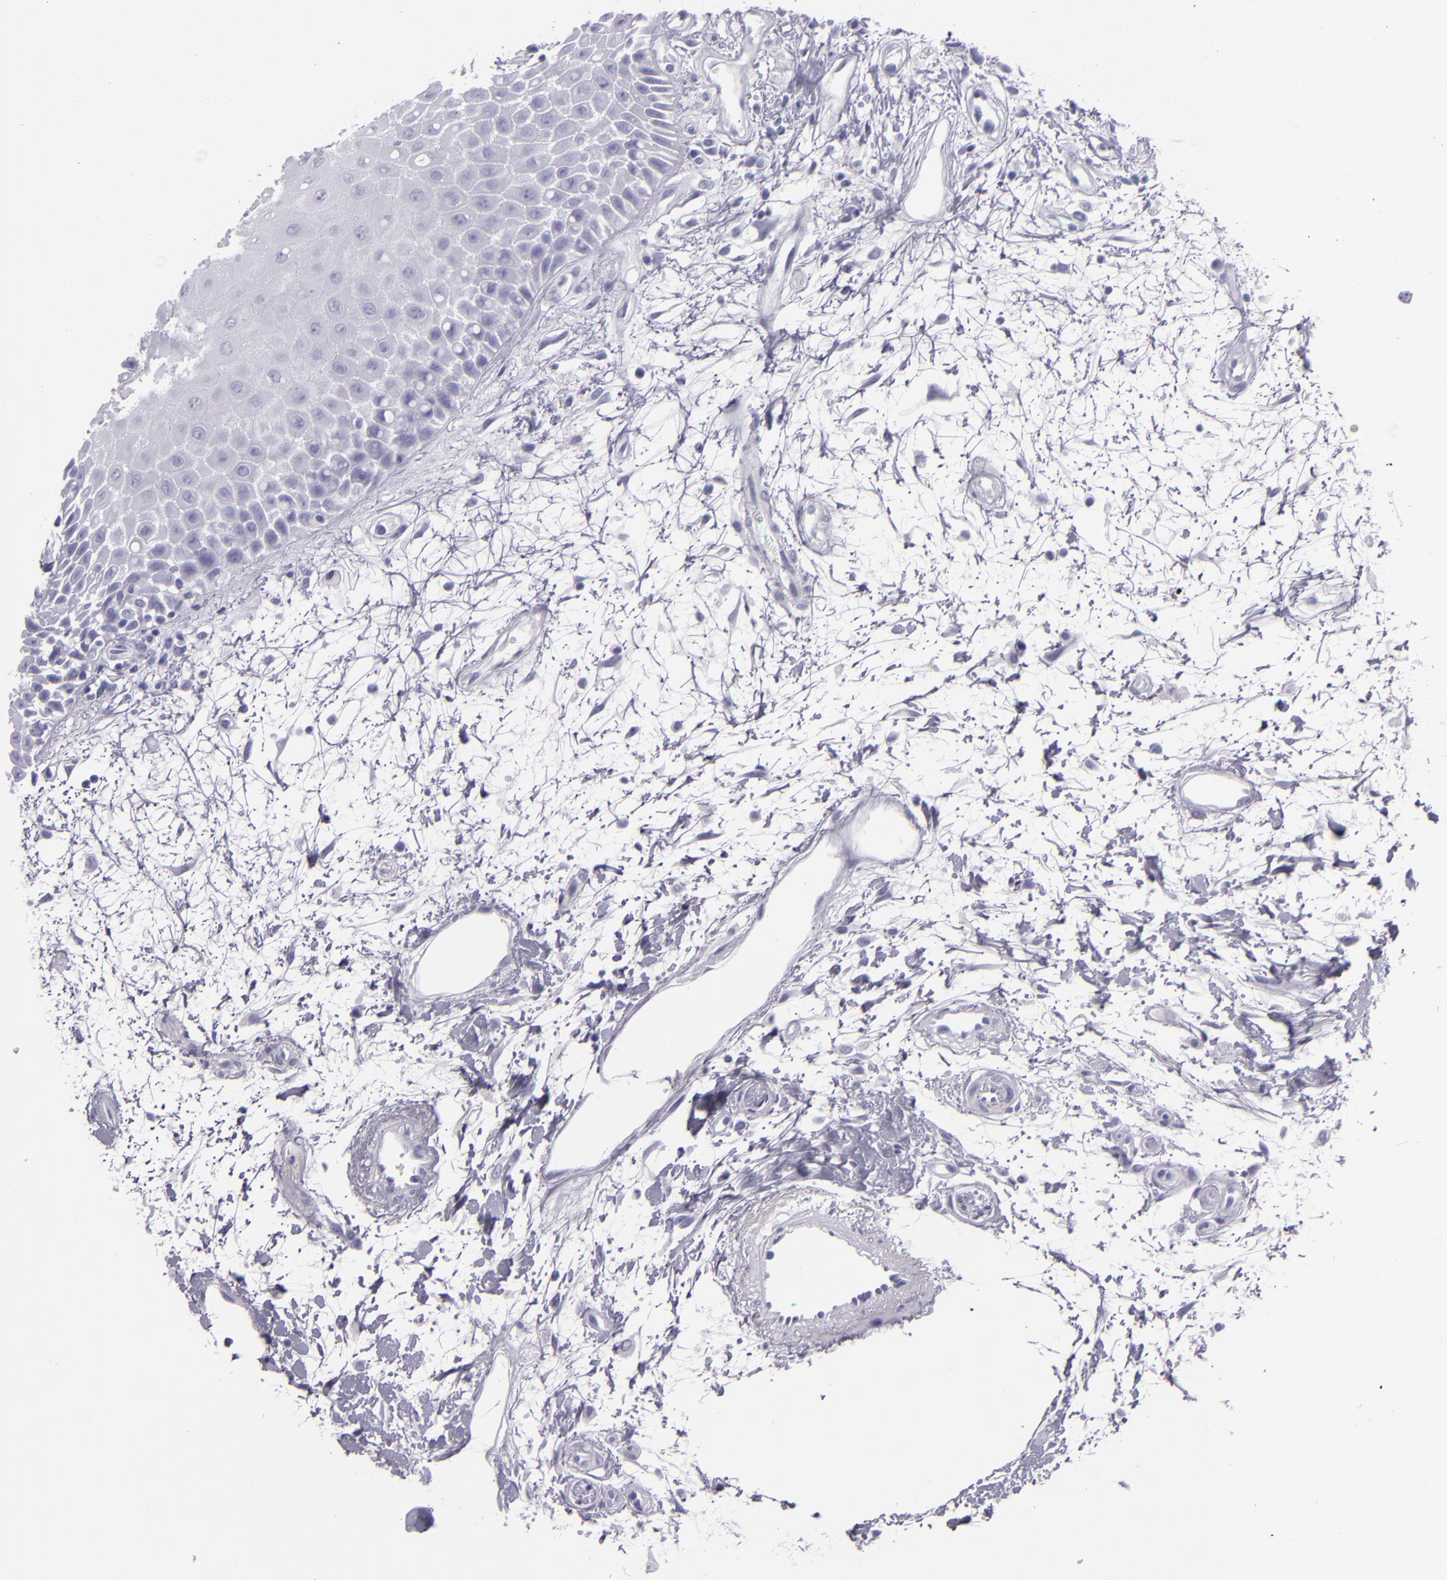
{"staining": {"intensity": "negative", "quantity": "none", "location": "none"}, "tissue": "oral mucosa", "cell_type": "Squamous epithelial cells", "image_type": "normal", "snomed": [{"axis": "morphology", "description": "Normal tissue, NOS"}, {"axis": "morphology", "description": "Squamous cell carcinoma, NOS"}, {"axis": "topography", "description": "Skeletal muscle"}, {"axis": "topography", "description": "Oral tissue"}, {"axis": "topography", "description": "Head-Neck"}], "caption": "A photomicrograph of human oral mucosa is negative for staining in squamous epithelial cells. Nuclei are stained in blue.", "gene": "CR2", "patient": {"sex": "female", "age": 84}}